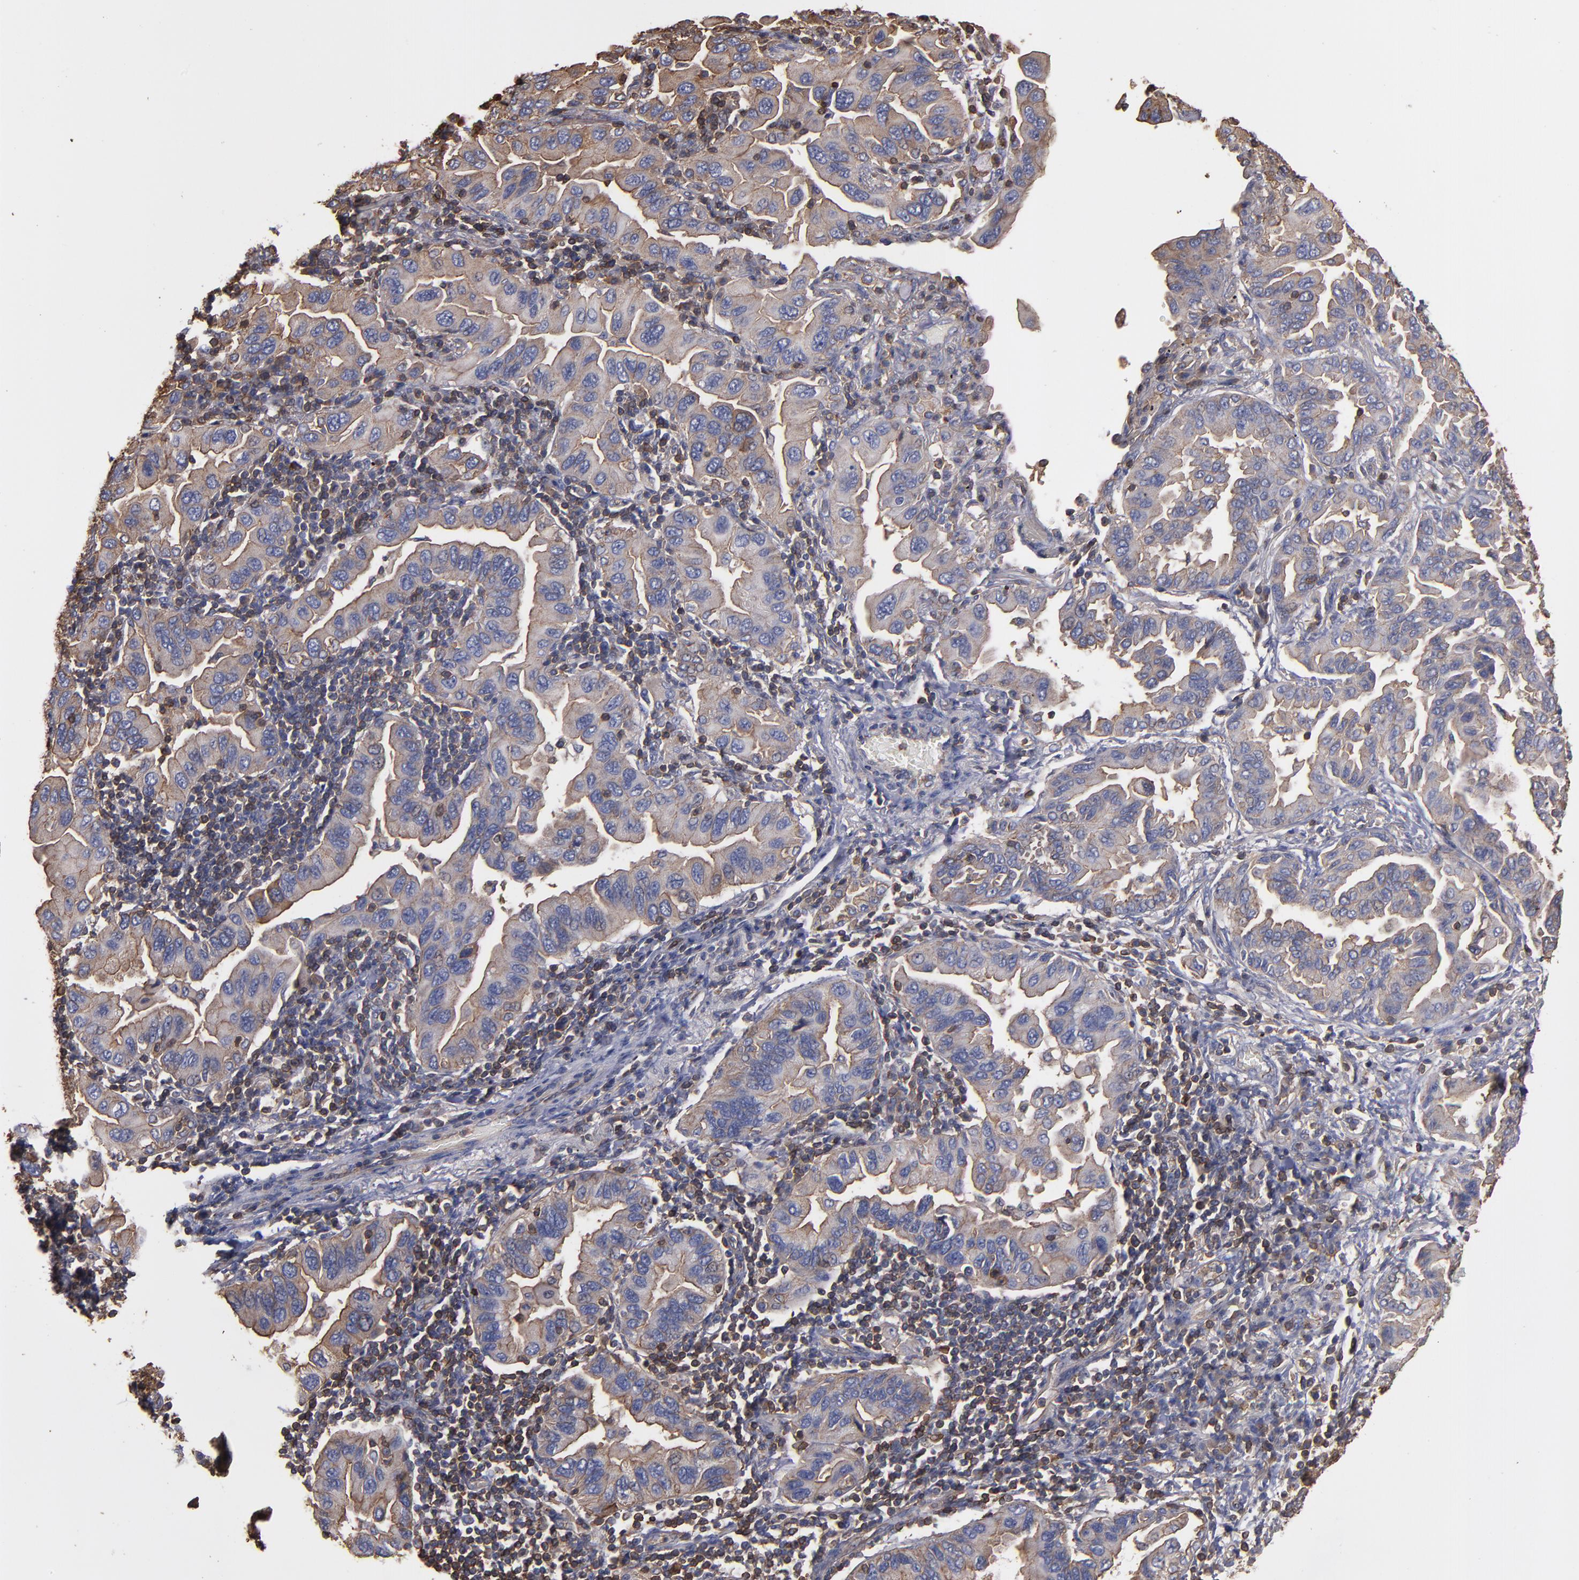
{"staining": {"intensity": "weak", "quantity": ">75%", "location": "cytoplasmic/membranous"}, "tissue": "lung cancer", "cell_type": "Tumor cells", "image_type": "cancer", "snomed": [{"axis": "morphology", "description": "Adenocarcinoma, NOS"}, {"axis": "topography", "description": "Lung"}], "caption": "Human lung adenocarcinoma stained for a protein (brown) reveals weak cytoplasmic/membranous positive expression in approximately >75% of tumor cells.", "gene": "ACTN4", "patient": {"sex": "female", "age": 65}}